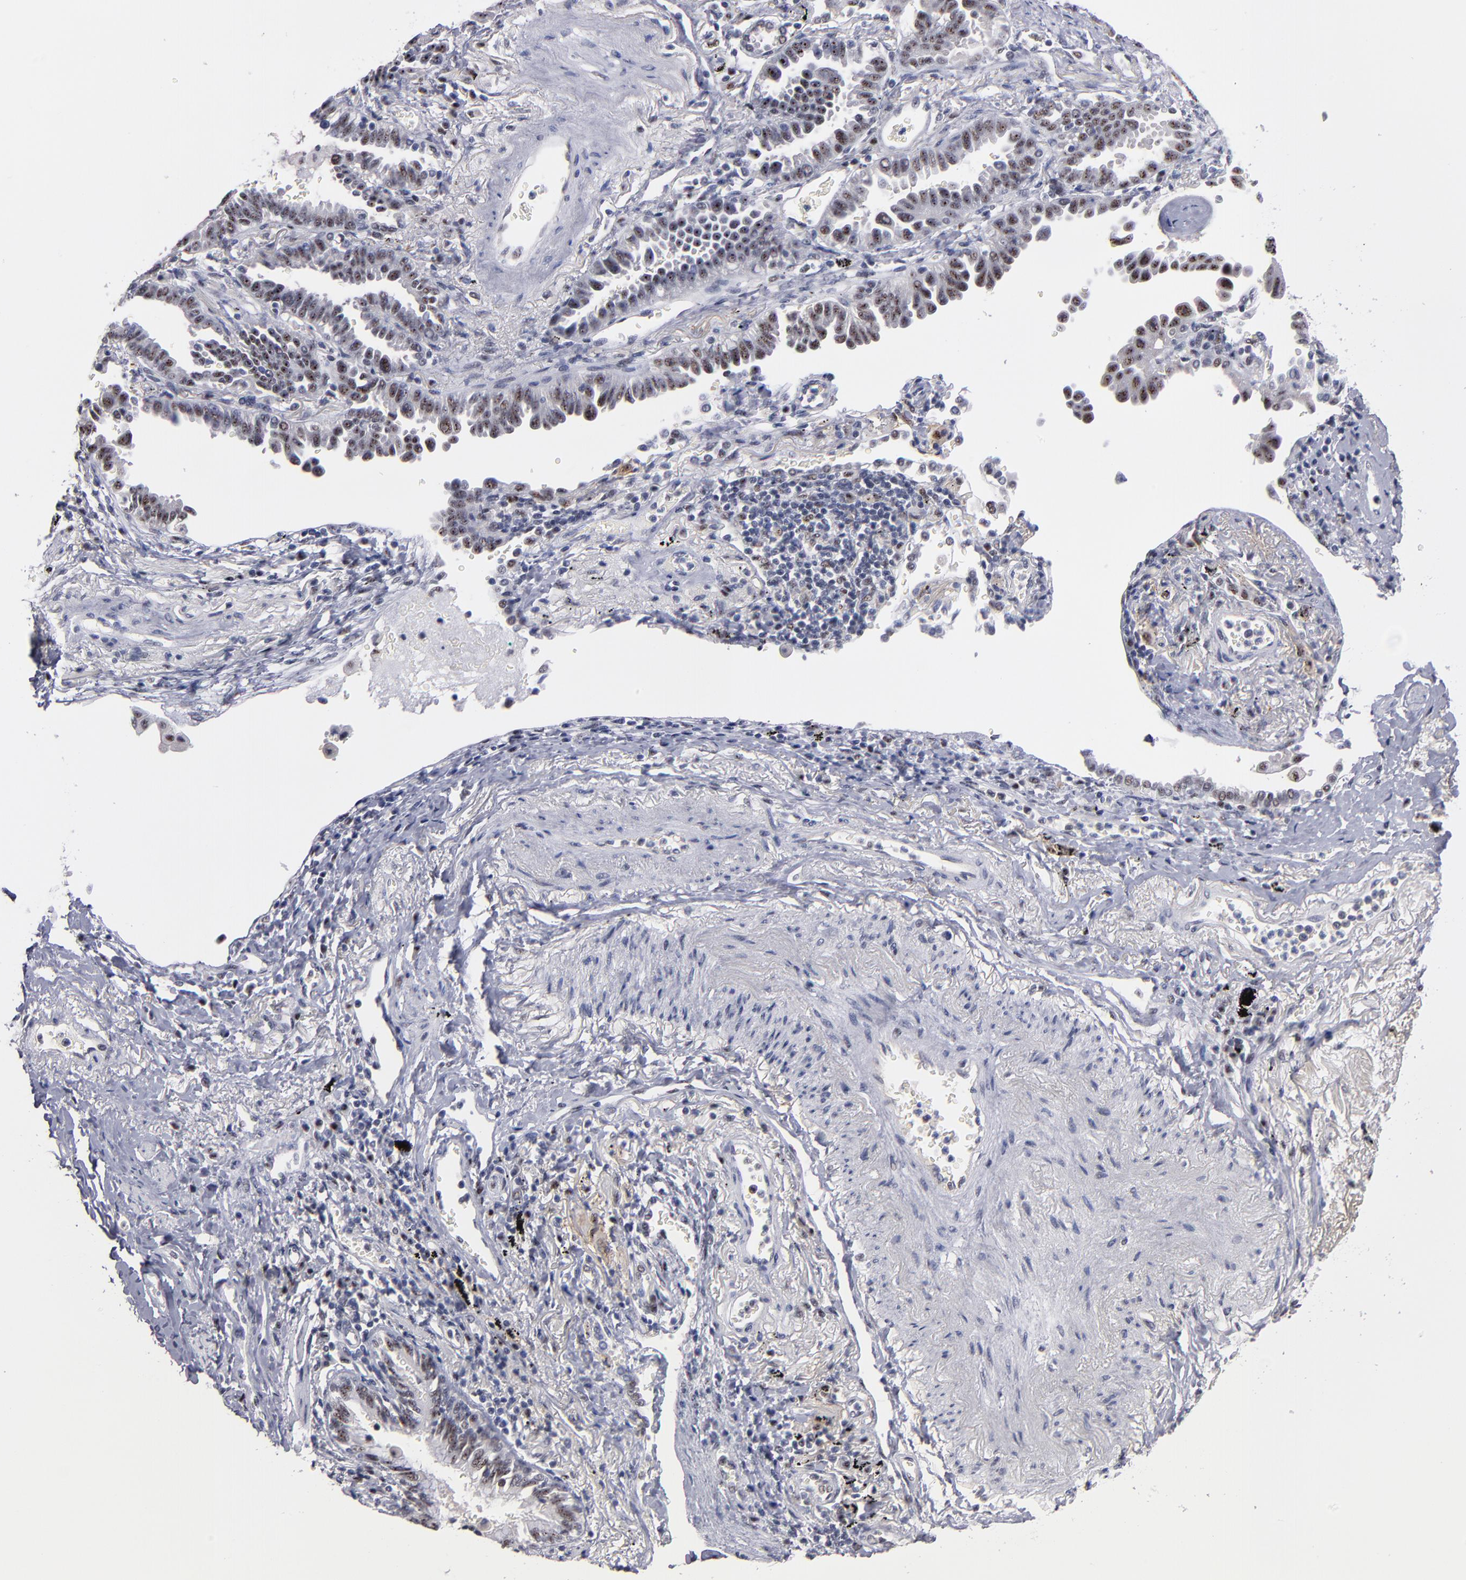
{"staining": {"intensity": "moderate", "quantity": "25%-75%", "location": "nuclear"}, "tissue": "lung cancer", "cell_type": "Tumor cells", "image_type": "cancer", "snomed": [{"axis": "morphology", "description": "Adenocarcinoma, NOS"}, {"axis": "topography", "description": "Lung"}], "caption": "The image shows immunohistochemical staining of lung adenocarcinoma. There is moderate nuclear staining is appreciated in approximately 25%-75% of tumor cells.", "gene": "RAF1", "patient": {"sex": "female", "age": 64}}